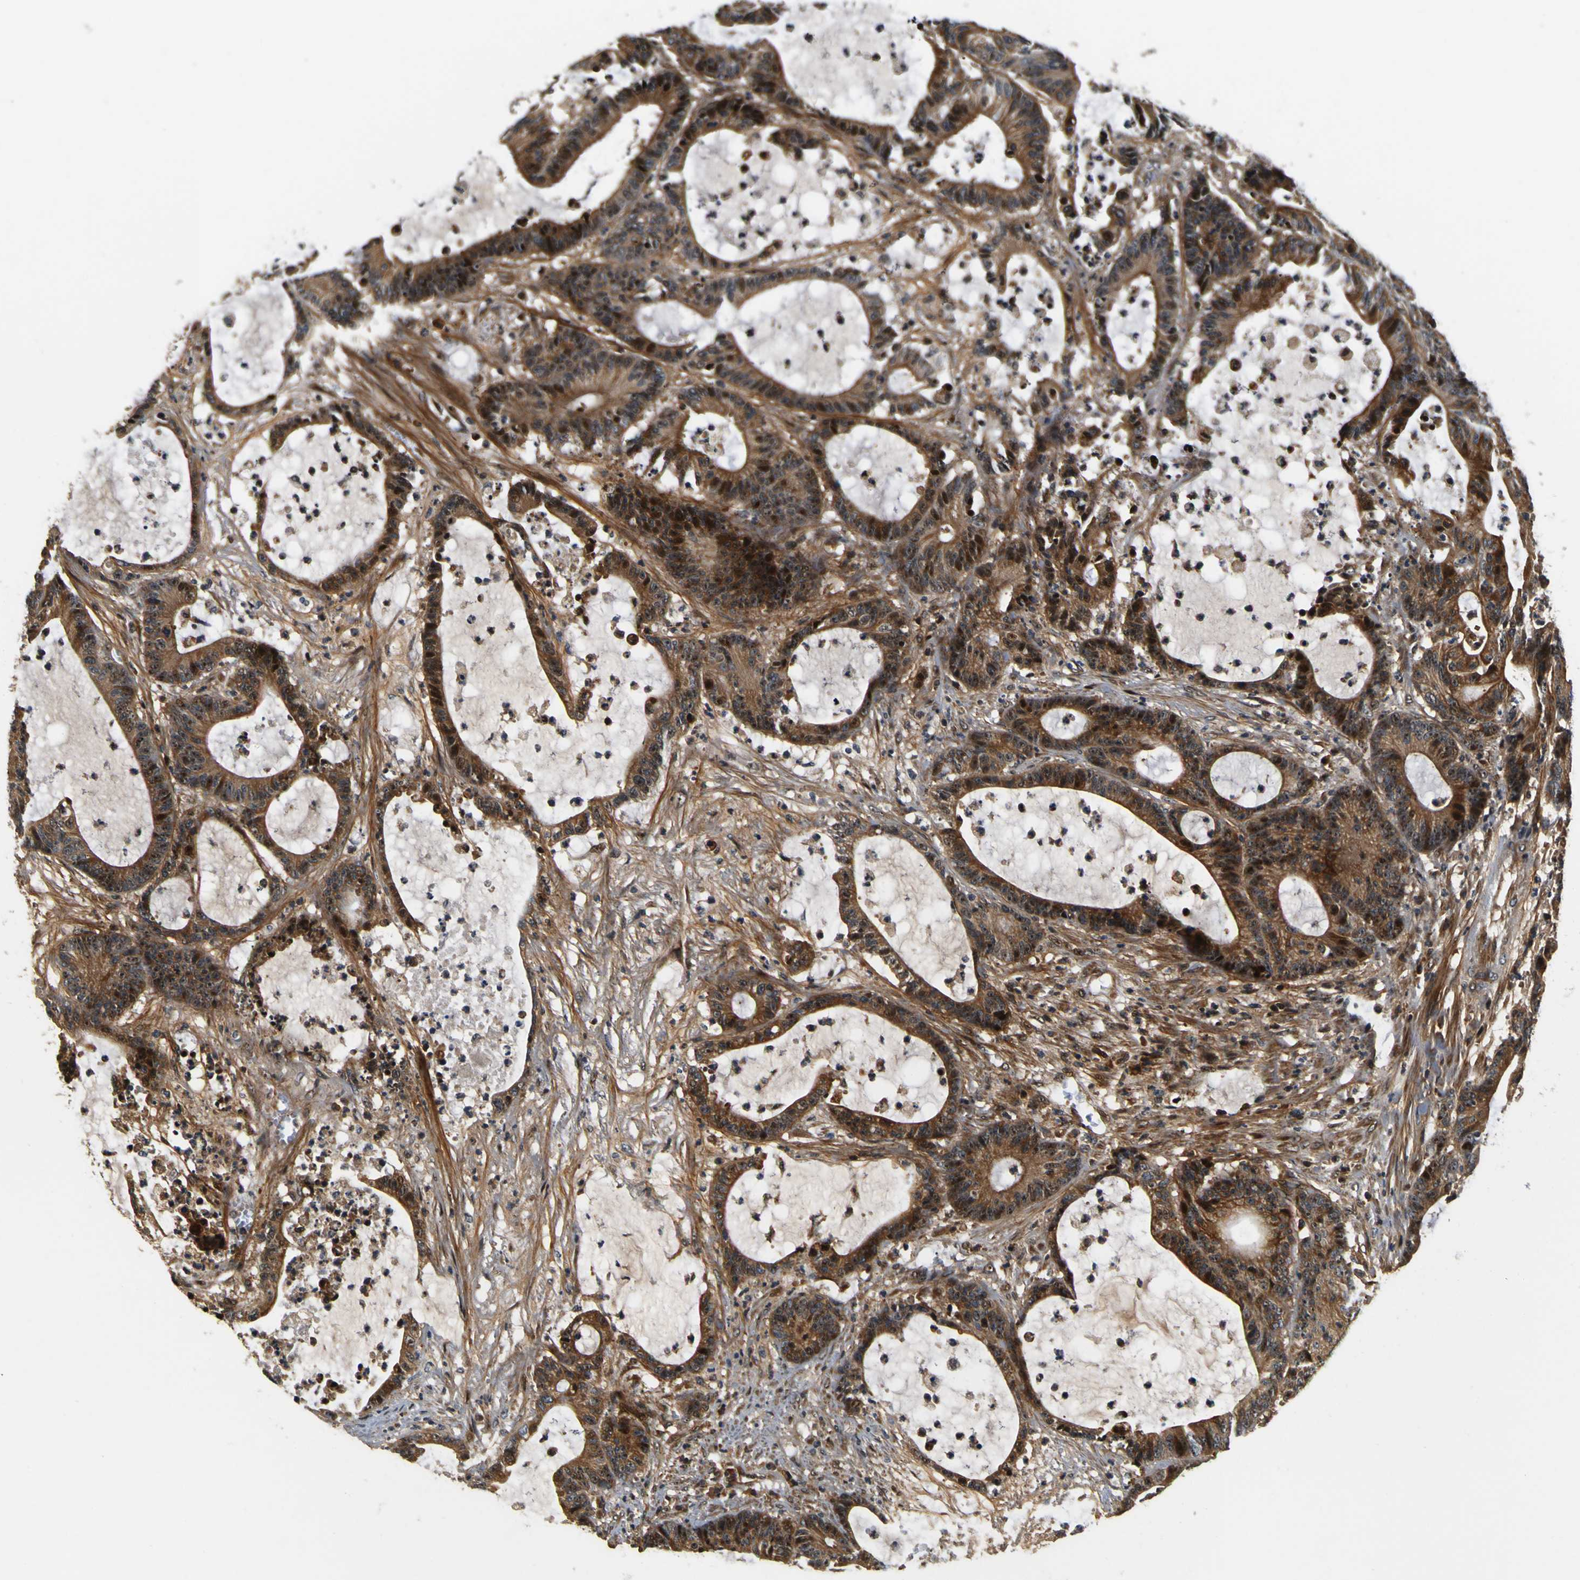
{"staining": {"intensity": "moderate", "quantity": ">75%", "location": "cytoplasmic/membranous,nuclear"}, "tissue": "colorectal cancer", "cell_type": "Tumor cells", "image_type": "cancer", "snomed": [{"axis": "morphology", "description": "Adenocarcinoma, NOS"}, {"axis": "topography", "description": "Colon"}], "caption": "DAB (3,3'-diaminobenzidine) immunohistochemical staining of colorectal adenocarcinoma shows moderate cytoplasmic/membranous and nuclear protein expression in about >75% of tumor cells.", "gene": "LRP4", "patient": {"sex": "female", "age": 84}}